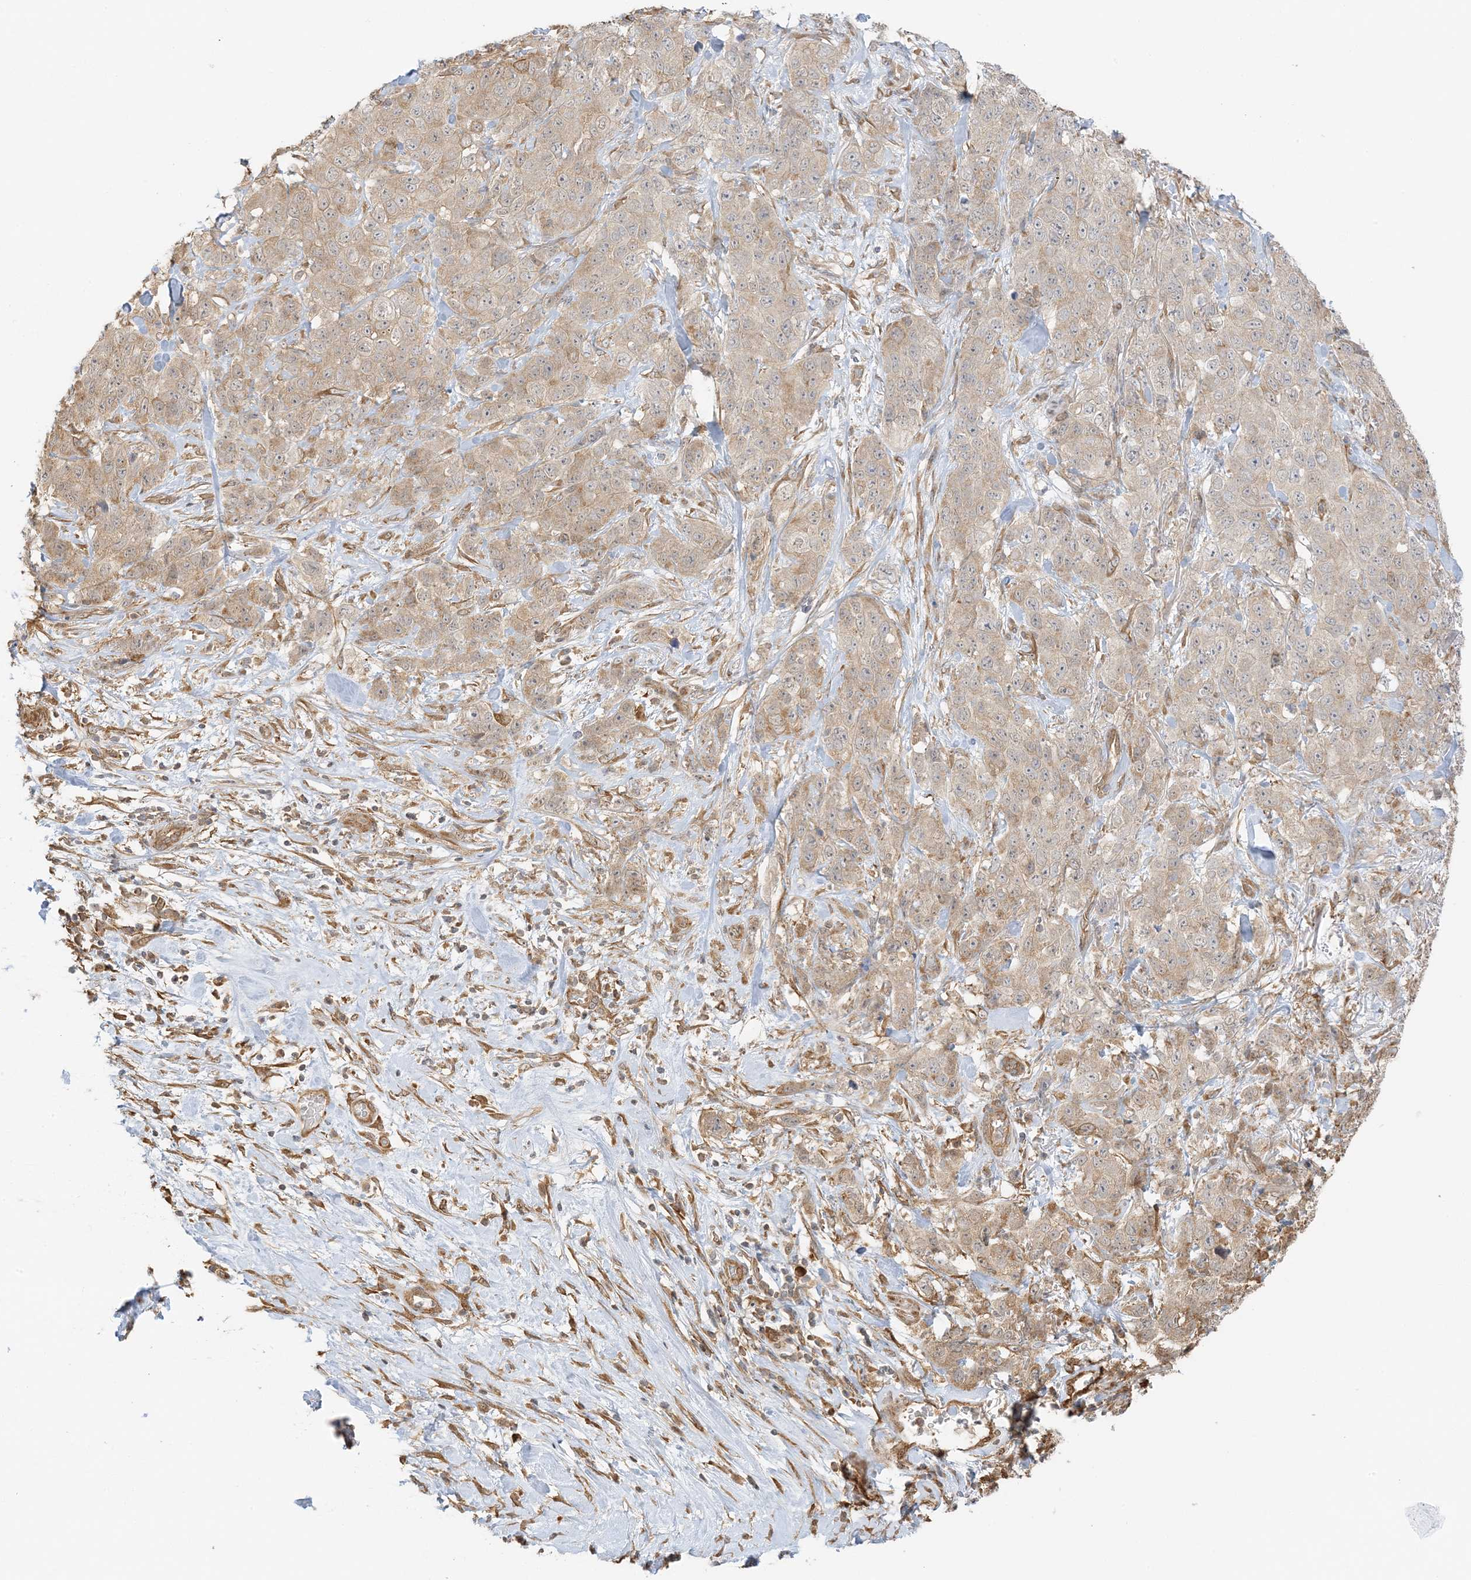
{"staining": {"intensity": "weak", "quantity": "25%-75%", "location": "cytoplasmic/membranous"}, "tissue": "stomach cancer", "cell_type": "Tumor cells", "image_type": "cancer", "snomed": [{"axis": "morphology", "description": "Adenocarcinoma, NOS"}, {"axis": "topography", "description": "Stomach"}], "caption": "Weak cytoplasmic/membranous protein positivity is present in about 25%-75% of tumor cells in stomach cancer (adenocarcinoma).", "gene": "UBAP2L", "patient": {"sex": "male", "age": 48}}